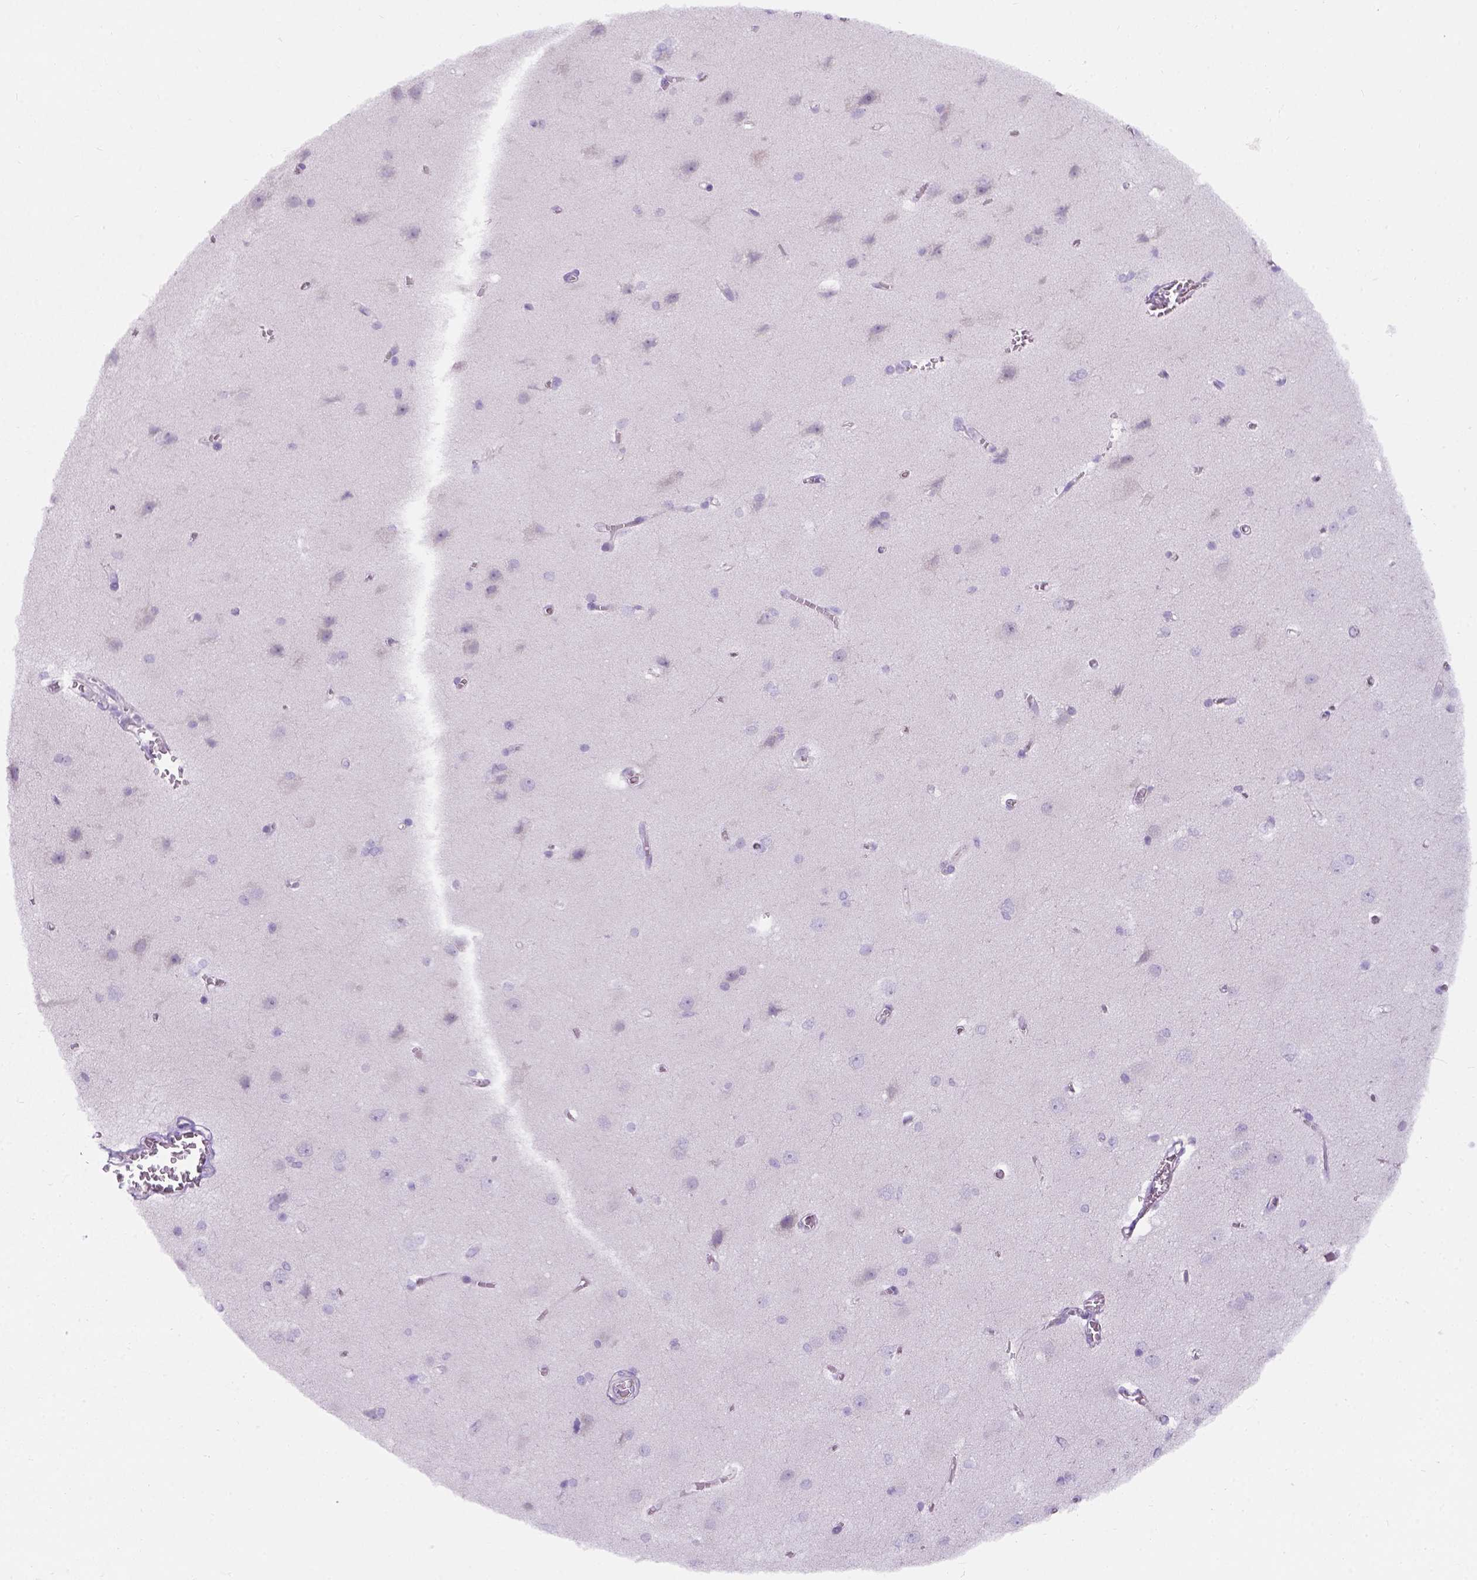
{"staining": {"intensity": "negative", "quantity": "none", "location": "none"}, "tissue": "cerebral cortex", "cell_type": "Endothelial cells", "image_type": "normal", "snomed": [{"axis": "morphology", "description": "Normal tissue, NOS"}, {"axis": "topography", "description": "Cerebral cortex"}], "caption": "Immunohistochemical staining of unremarkable cerebral cortex displays no significant staining in endothelial cells. Brightfield microscopy of immunohistochemistry (IHC) stained with DAB (3,3'-diaminobenzidine) (brown) and hematoxylin (blue), captured at high magnification.", "gene": "C20orf144", "patient": {"sex": "male", "age": 37}}